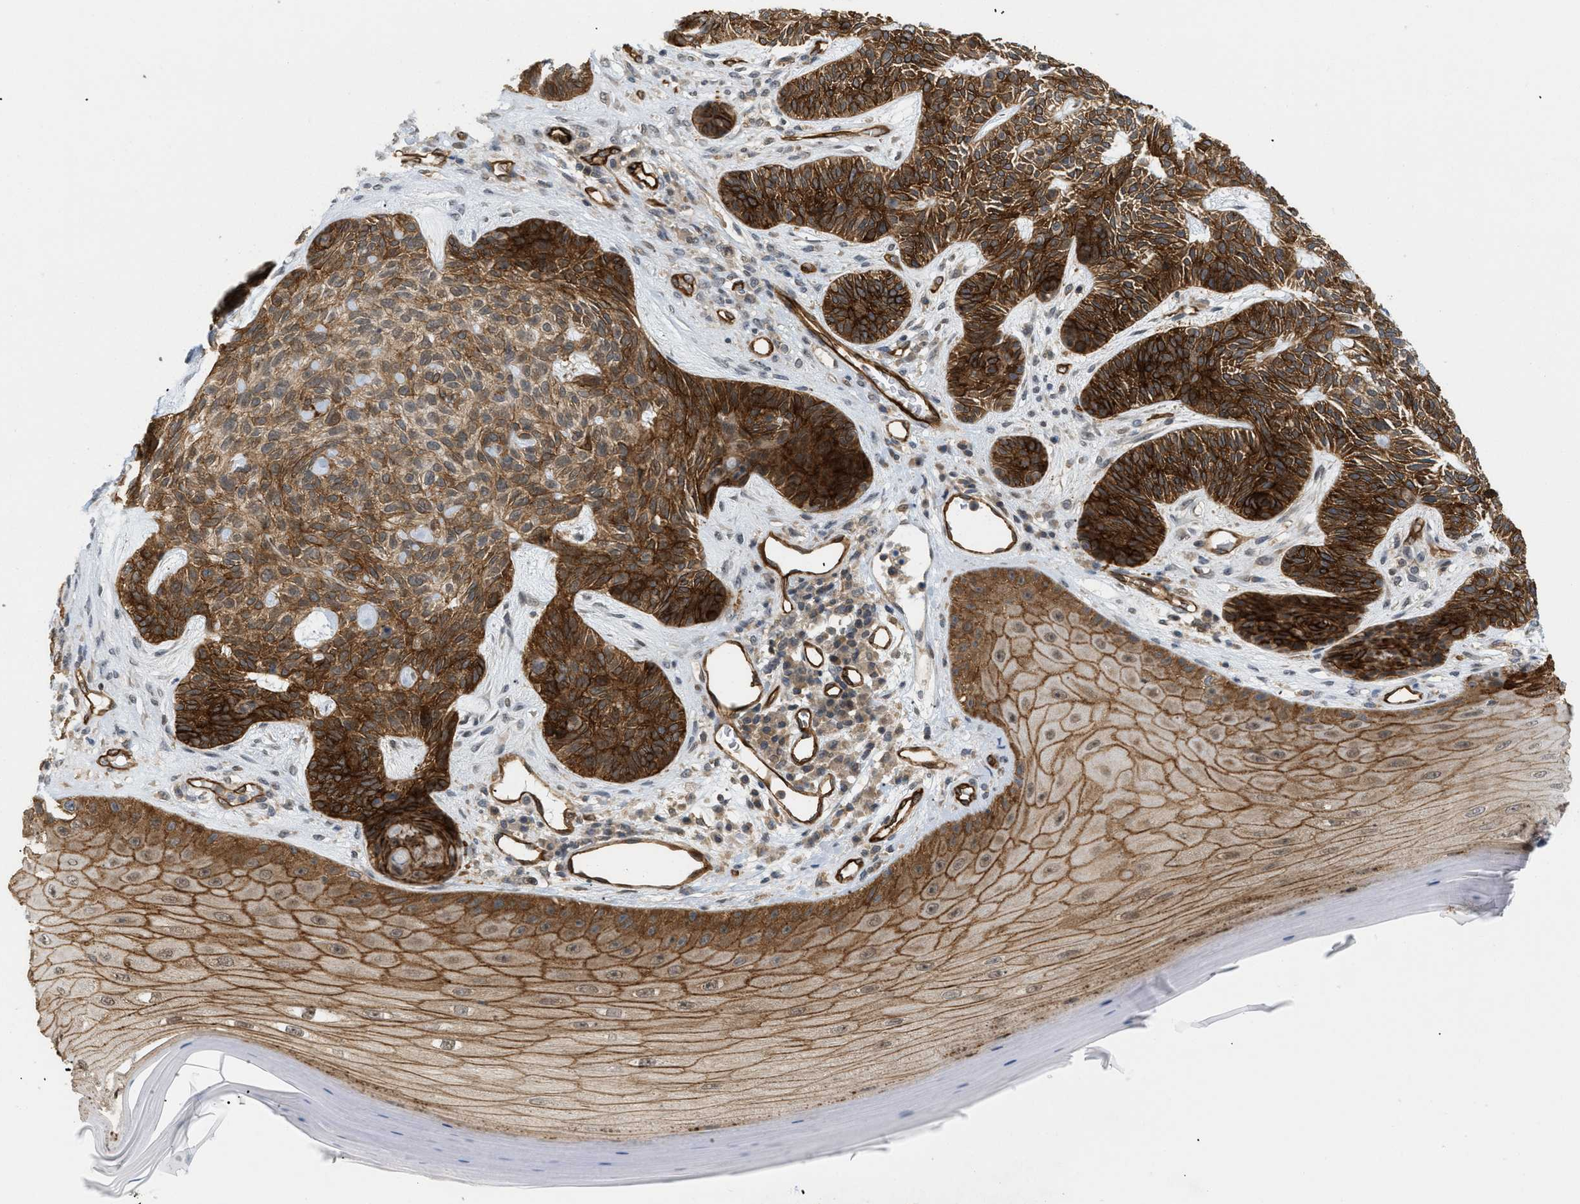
{"staining": {"intensity": "strong", "quantity": ">75%", "location": "cytoplasmic/membranous"}, "tissue": "skin cancer", "cell_type": "Tumor cells", "image_type": "cancer", "snomed": [{"axis": "morphology", "description": "Basal cell carcinoma"}, {"axis": "topography", "description": "Skin"}], "caption": "Strong cytoplasmic/membranous expression for a protein is present in approximately >75% of tumor cells of skin basal cell carcinoma using immunohistochemistry (IHC).", "gene": "PALMD", "patient": {"sex": "male", "age": 55}}